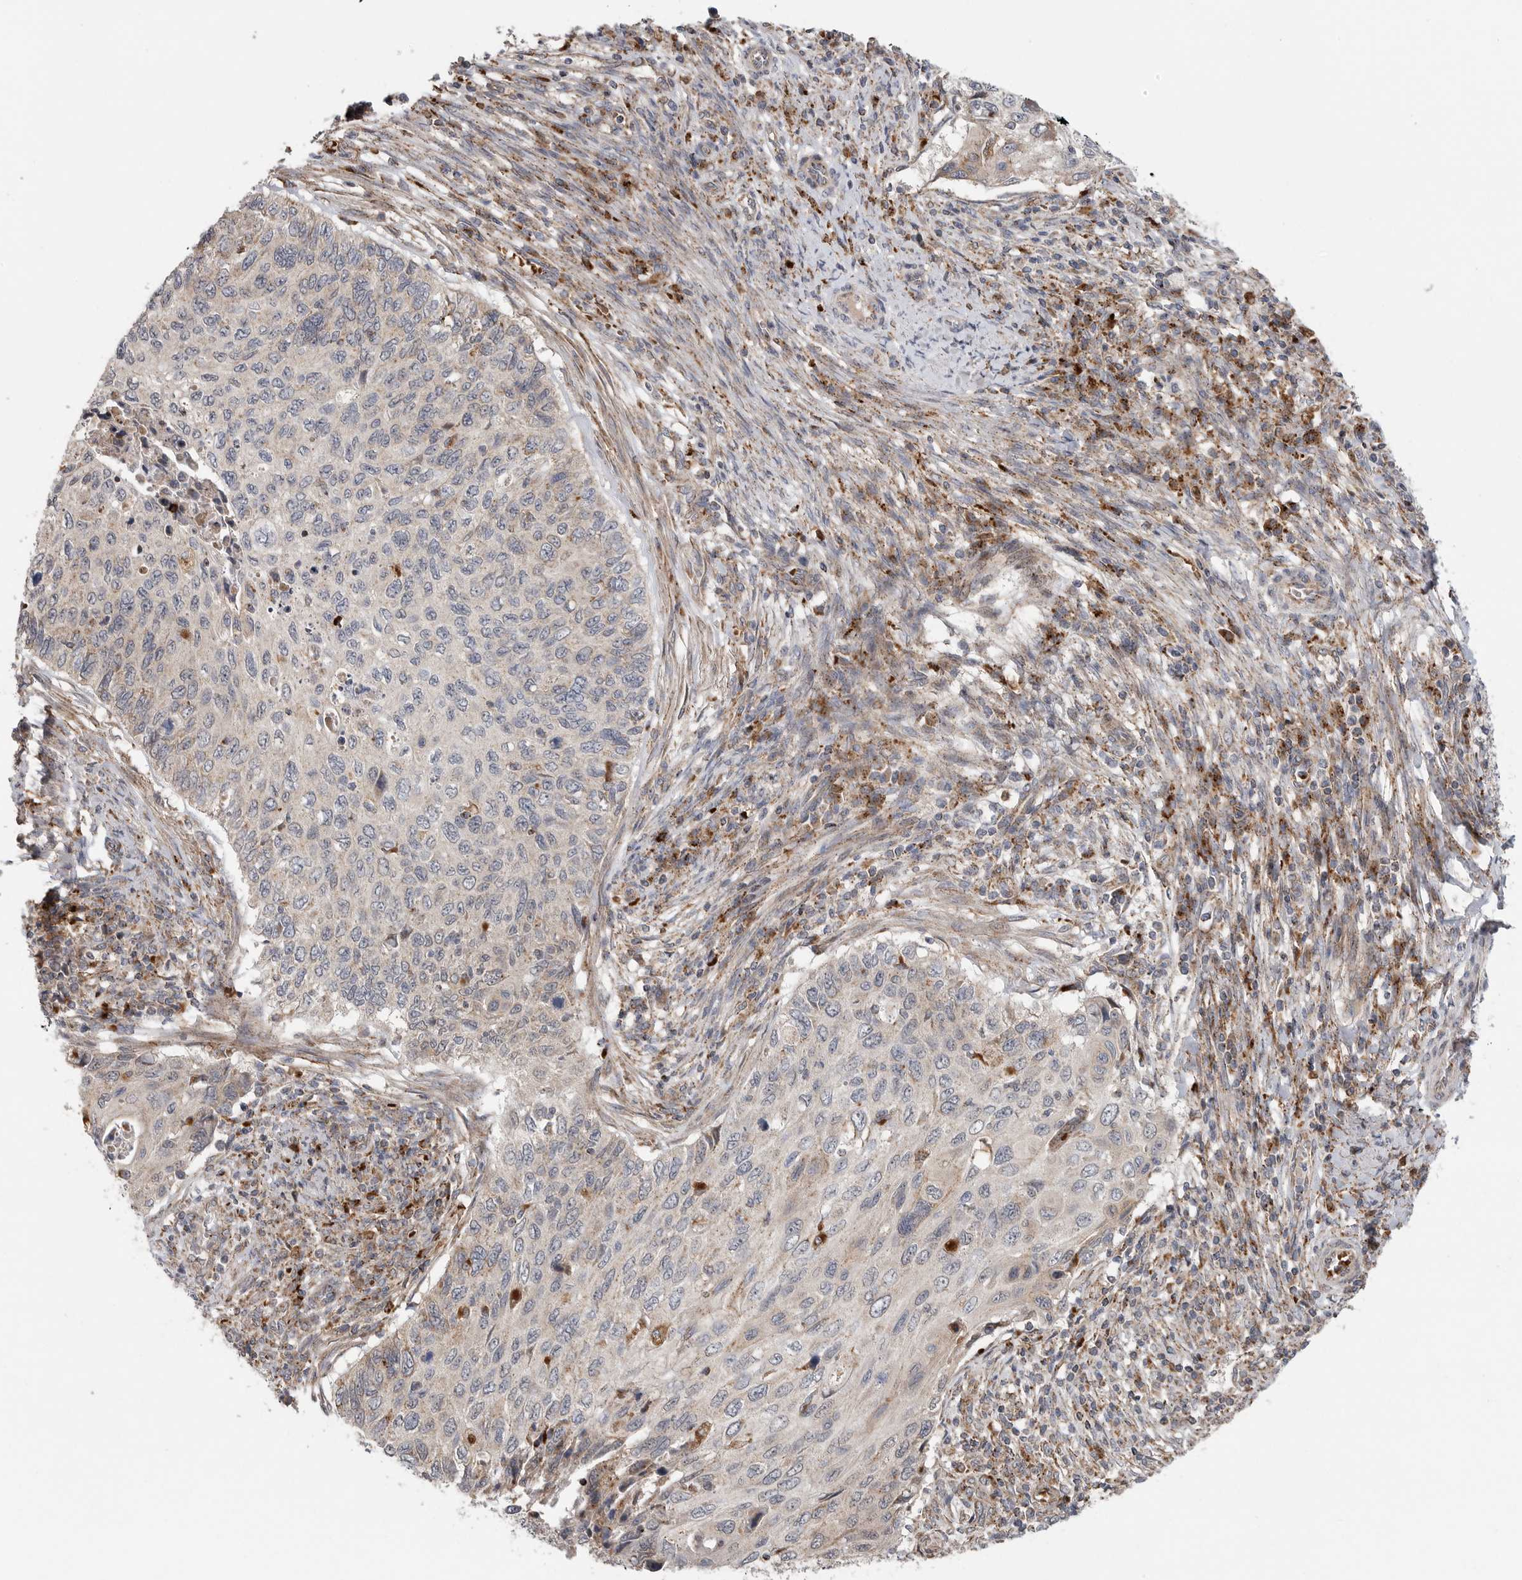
{"staining": {"intensity": "negative", "quantity": "none", "location": "none"}, "tissue": "cervical cancer", "cell_type": "Tumor cells", "image_type": "cancer", "snomed": [{"axis": "morphology", "description": "Squamous cell carcinoma, NOS"}, {"axis": "topography", "description": "Cervix"}], "caption": "An IHC histopathology image of squamous cell carcinoma (cervical) is shown. There is no staining in tumor cells of squamous cell carcinoma (cervical). Brightfield microscopy of IHC stained with DAB (3,3'-diaminobenzidine) (brown) and hematoxylin (blue), captured at high magnification.", "gene": "GALNS", "patient": {"sex": "female", "age": 70}}